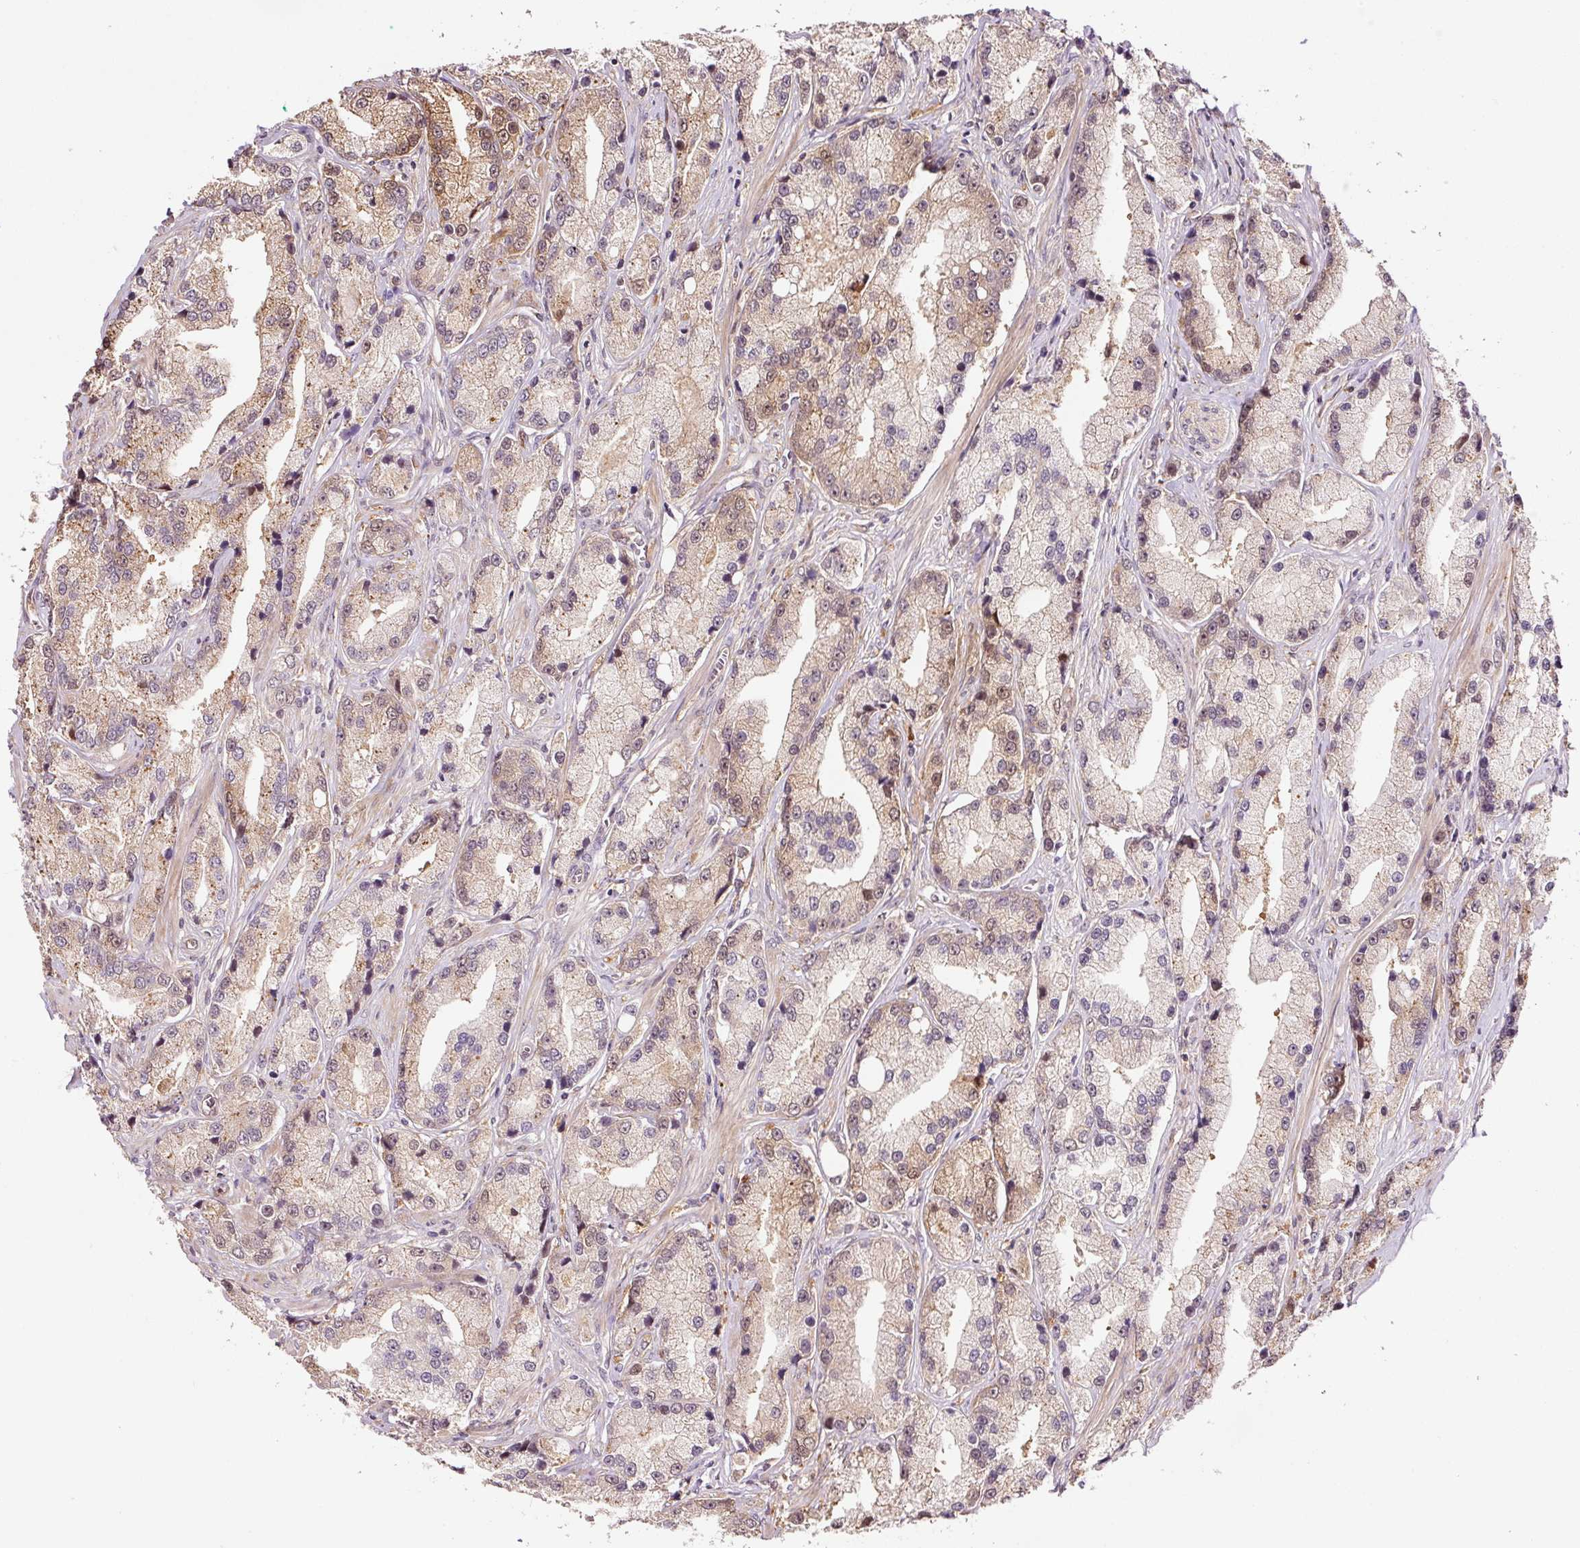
{"staining": {"intensity": "moderate", "quantity": "<25%", "location": "nuclear"}, "tissue": "prostate cancer", "cell_type": "Tumor cells", "image_type": "cancer", "snomed": [{"axis": "morphology", "description": "Adenocarcinoma, High grade"}, {"axis": "topography", "description": "Prostate"}], "caption": "Protein staining of prostate cancer tissue reveals moderate nuclear staining in approximately <25% of tumor cells.", "gene": "FBXL14", "patient": {"sex": "male", "age": 74}}